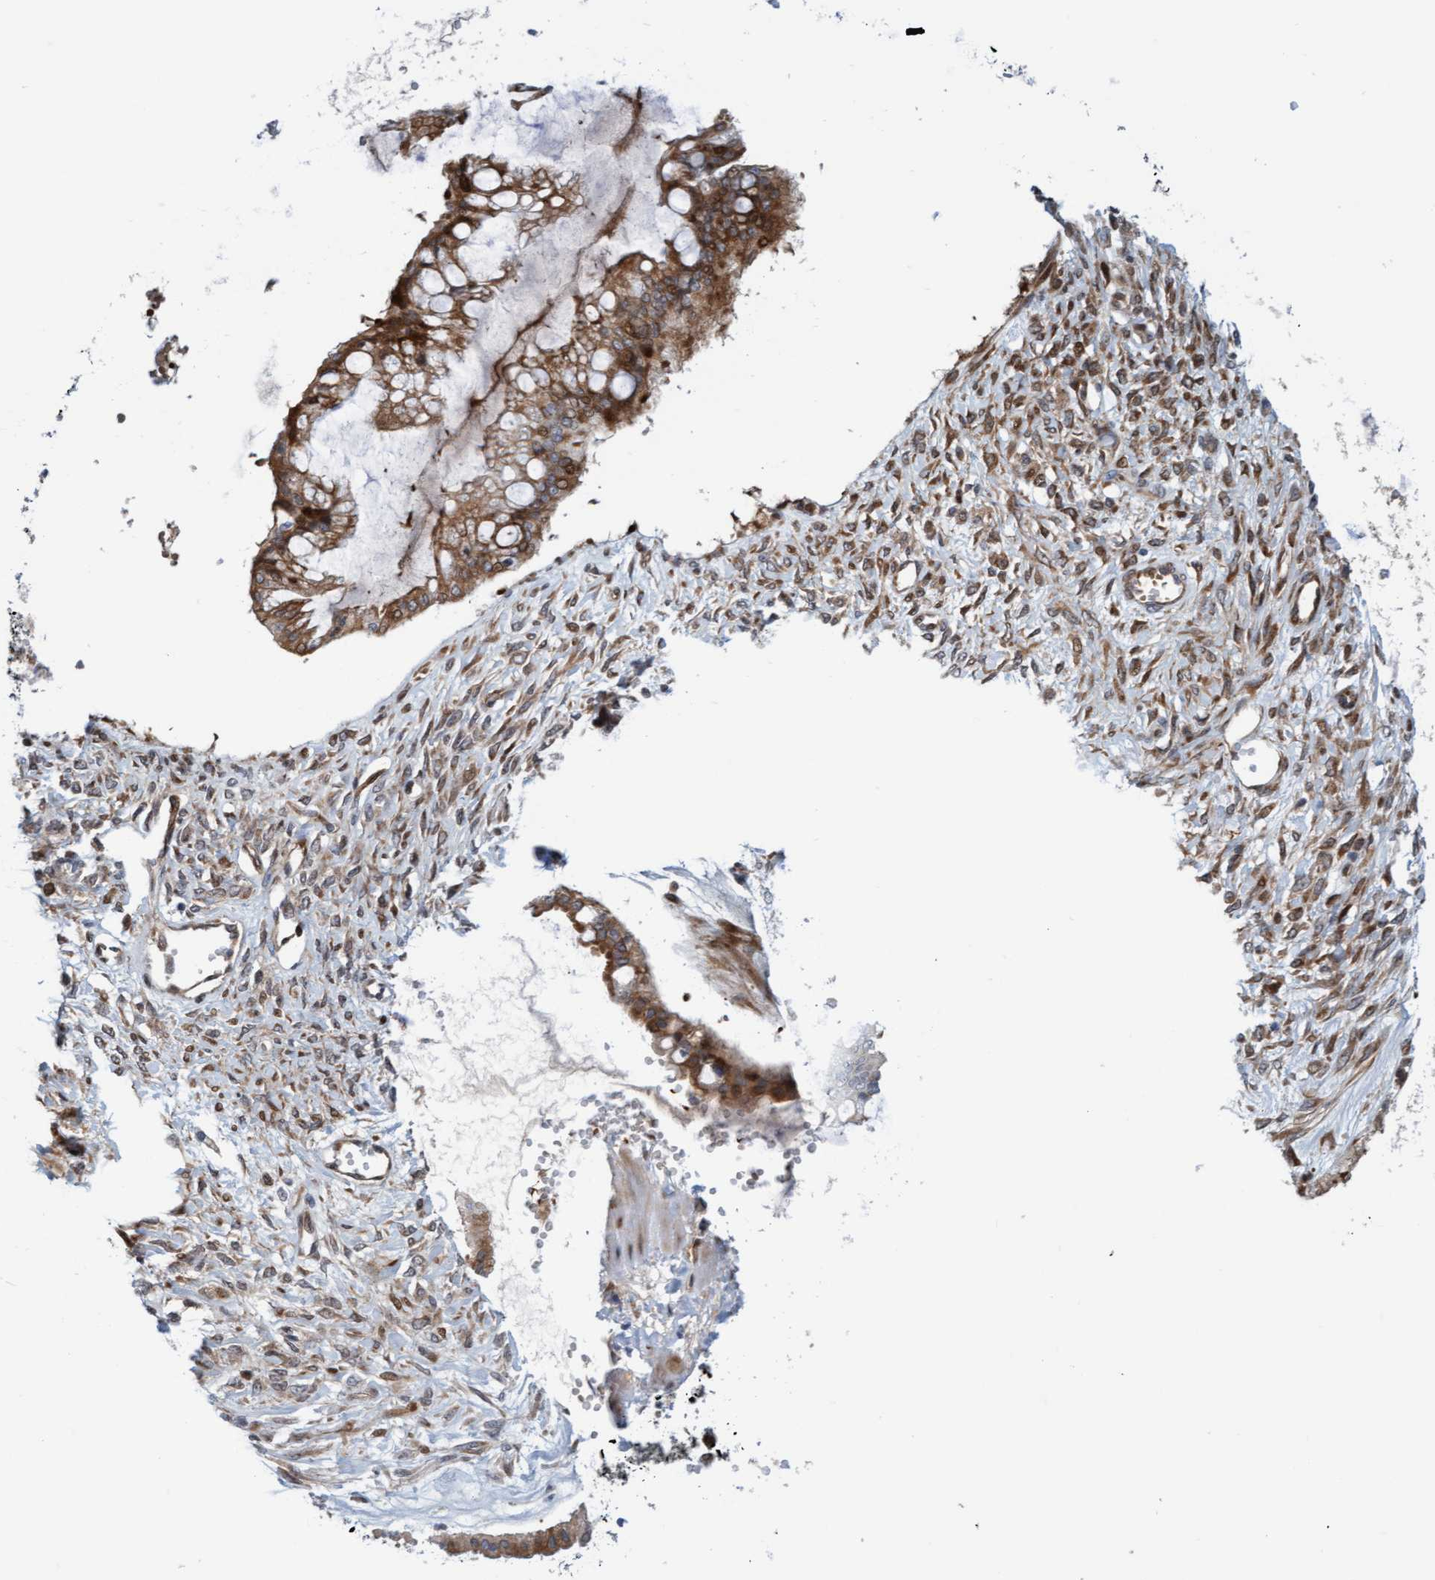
{"staining": {"intensity": "moderate", "quantity": ">75%", "location": "cytoplasmic/membranous"}, "tissue": "ovarian cancer", "cell_type": "Tumor cells", "image_type": "cancer", "snomed": [{"axis": "morphology", "description": "Cystadenocarcinoma, mucinous, NOS"}, {"axis": "topography", "description": "Ovary"}], "caption": "An IHC photomicrograph of neoplastic tissue is shown. Protein staining in brown shows moderate cytoplasmic/membranous positivity in ovarian mucinous cystadenocarcinoma within tumor cells.", "gene": "EIF4EBP1", "patient": {"sex": "female", "age": 73}}